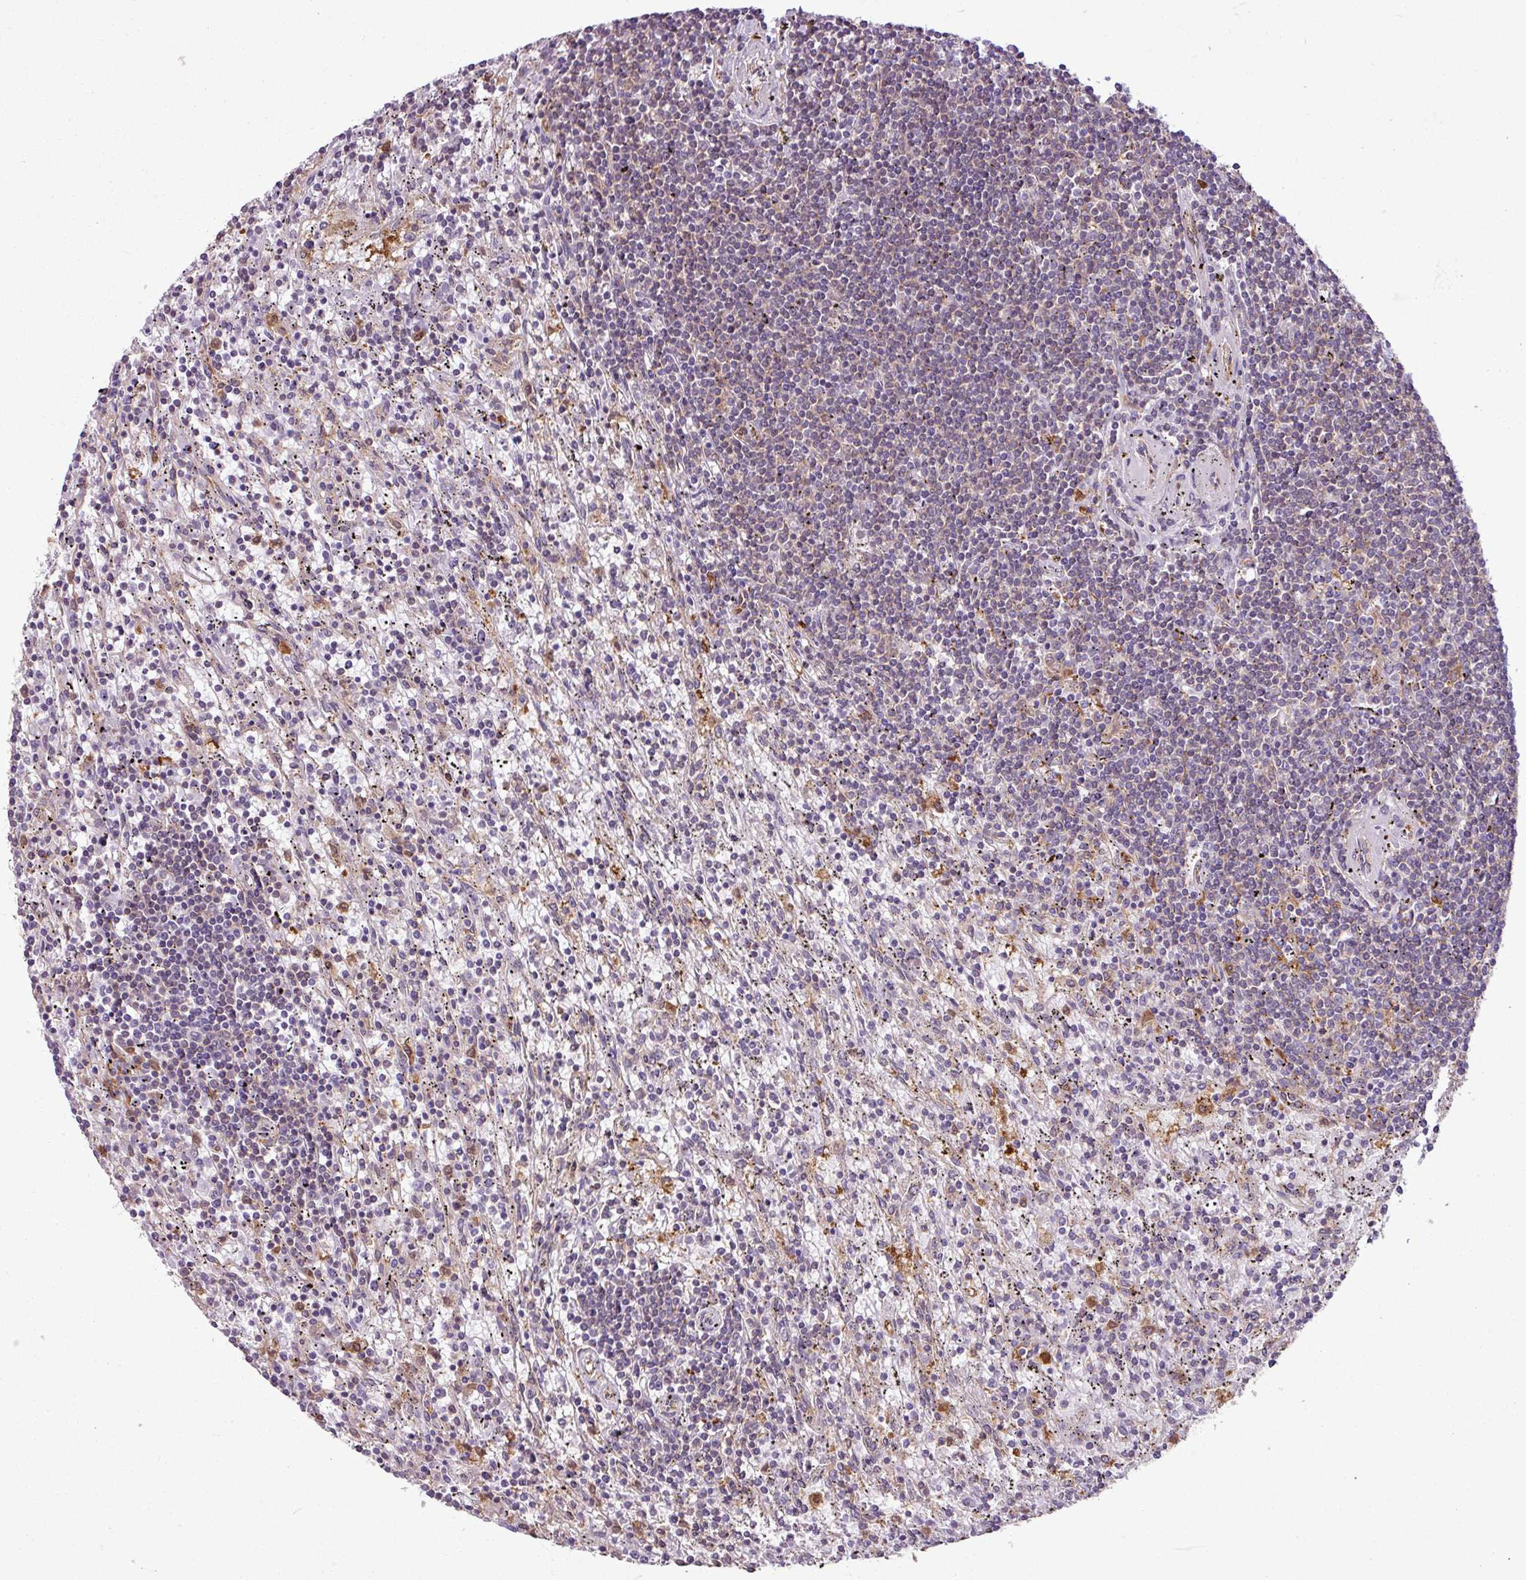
{"staining": {"intensity": "negative", "quantity": "none", "location": "none"}, "tissue": "lymphoma", "cell_type": "Tumor cells", "image_type": "cancer", "snomed": [{"axis": "morphology", "description": "Malignant lymphoma, non-Hodgkin's type, Low grade"}, {"axis": "topography", "description": "Spleen"}], "caption": "IHC micrograph of human low-grade malignant lymphoma, non-Hodgkin's type stained for a protein (brown), which reveals no positivity in tumor cells.", "gene": "PACSIN2", "patient": {"sex": "male", "age": 76}}